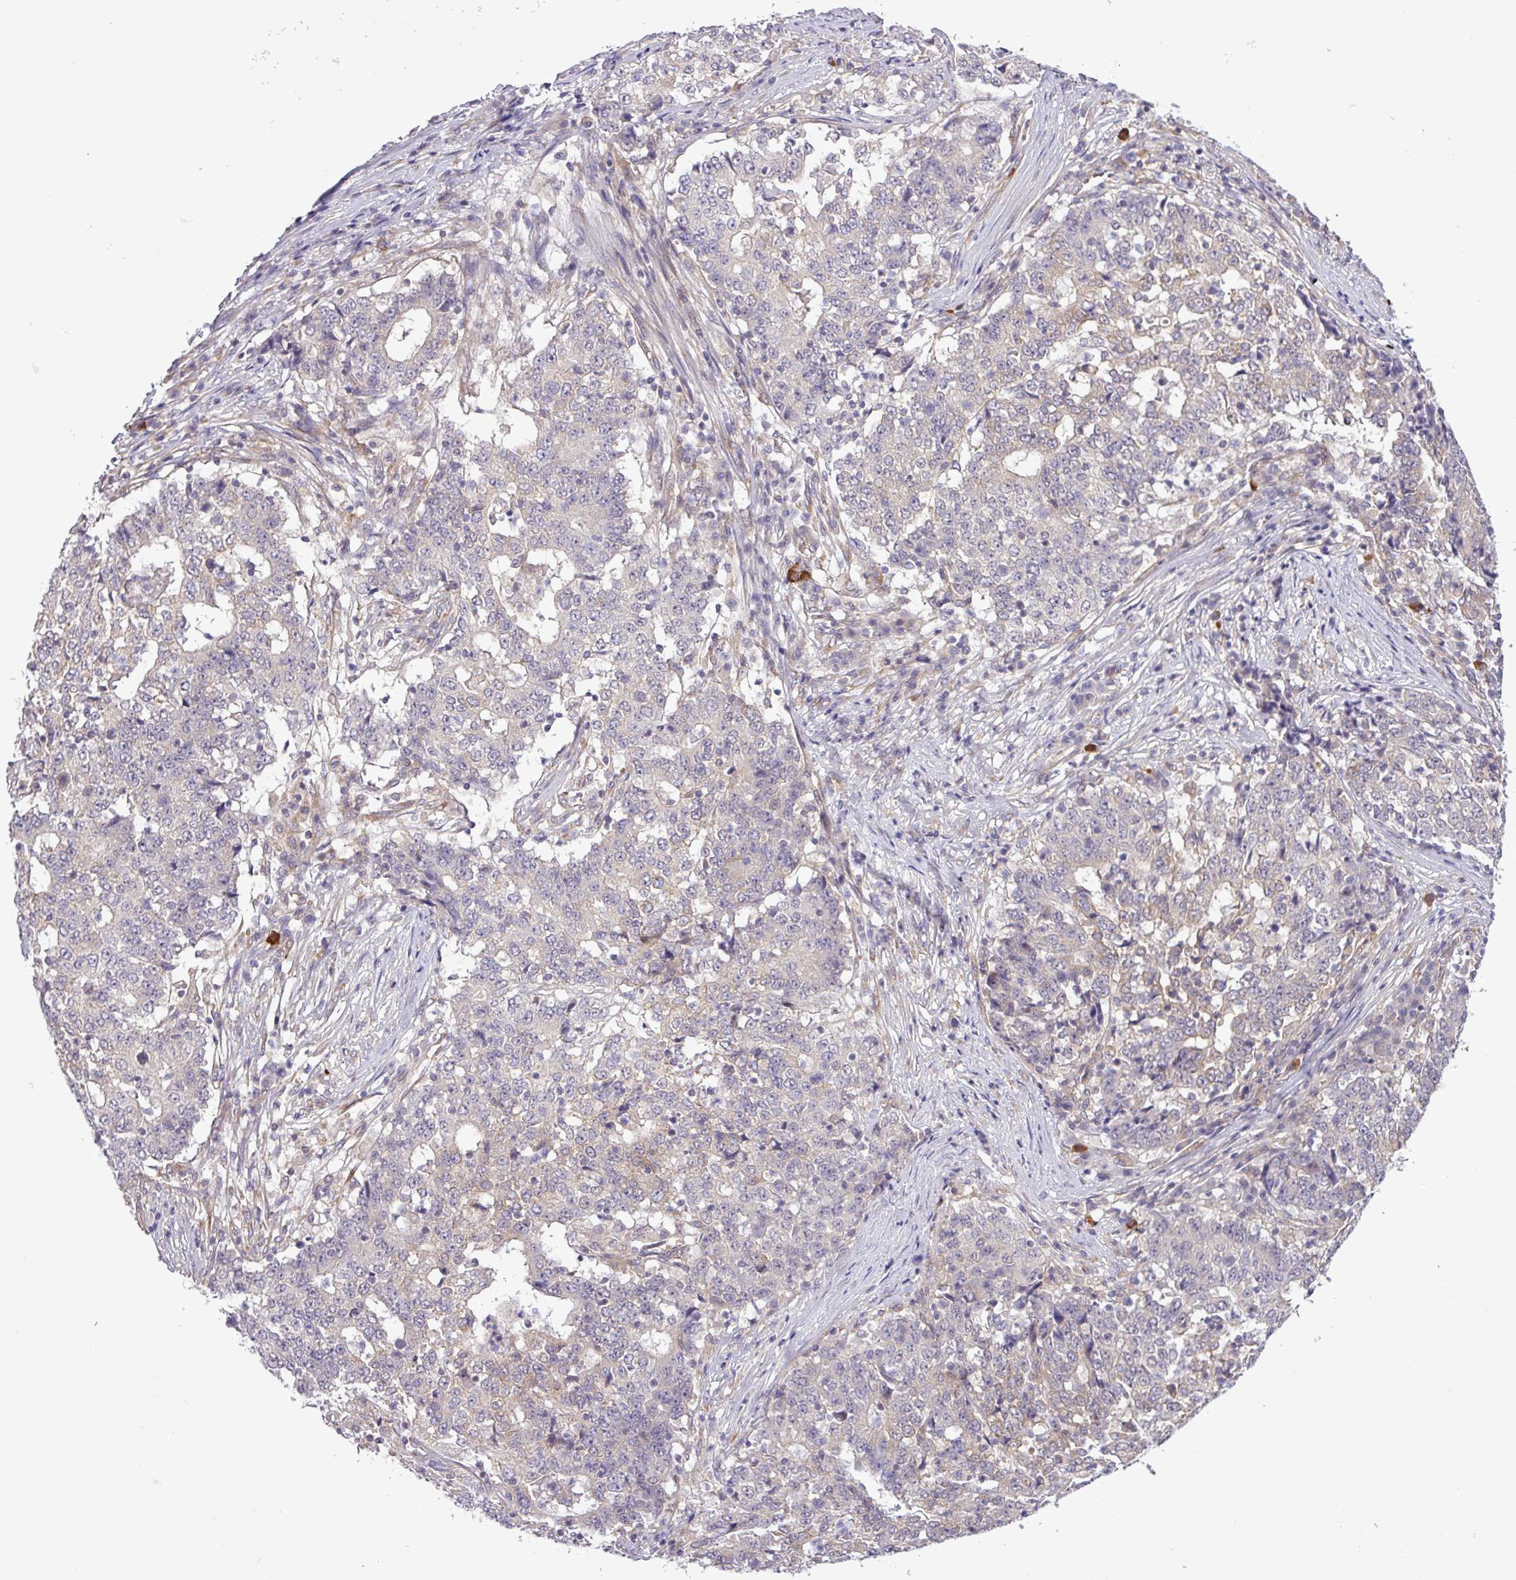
{"staining": {"intensity": "negative", "quantity": "none", "location": "none"}, "tissue": "stomach cancer", "cell_type": "Tumor cells", "image_type": "cancer", "snomed": [{"axis": "morphology", "description": "Adenocarcinoma, NOS"}, {"axis": "topography", "description": "Stomach"}], "caption": "IHC of human stomach cancer (adenocarcinoma) shows no staining in tumor cells.", "gene": "FAM222B", "patient": {"sex": "male", "age": 59}}